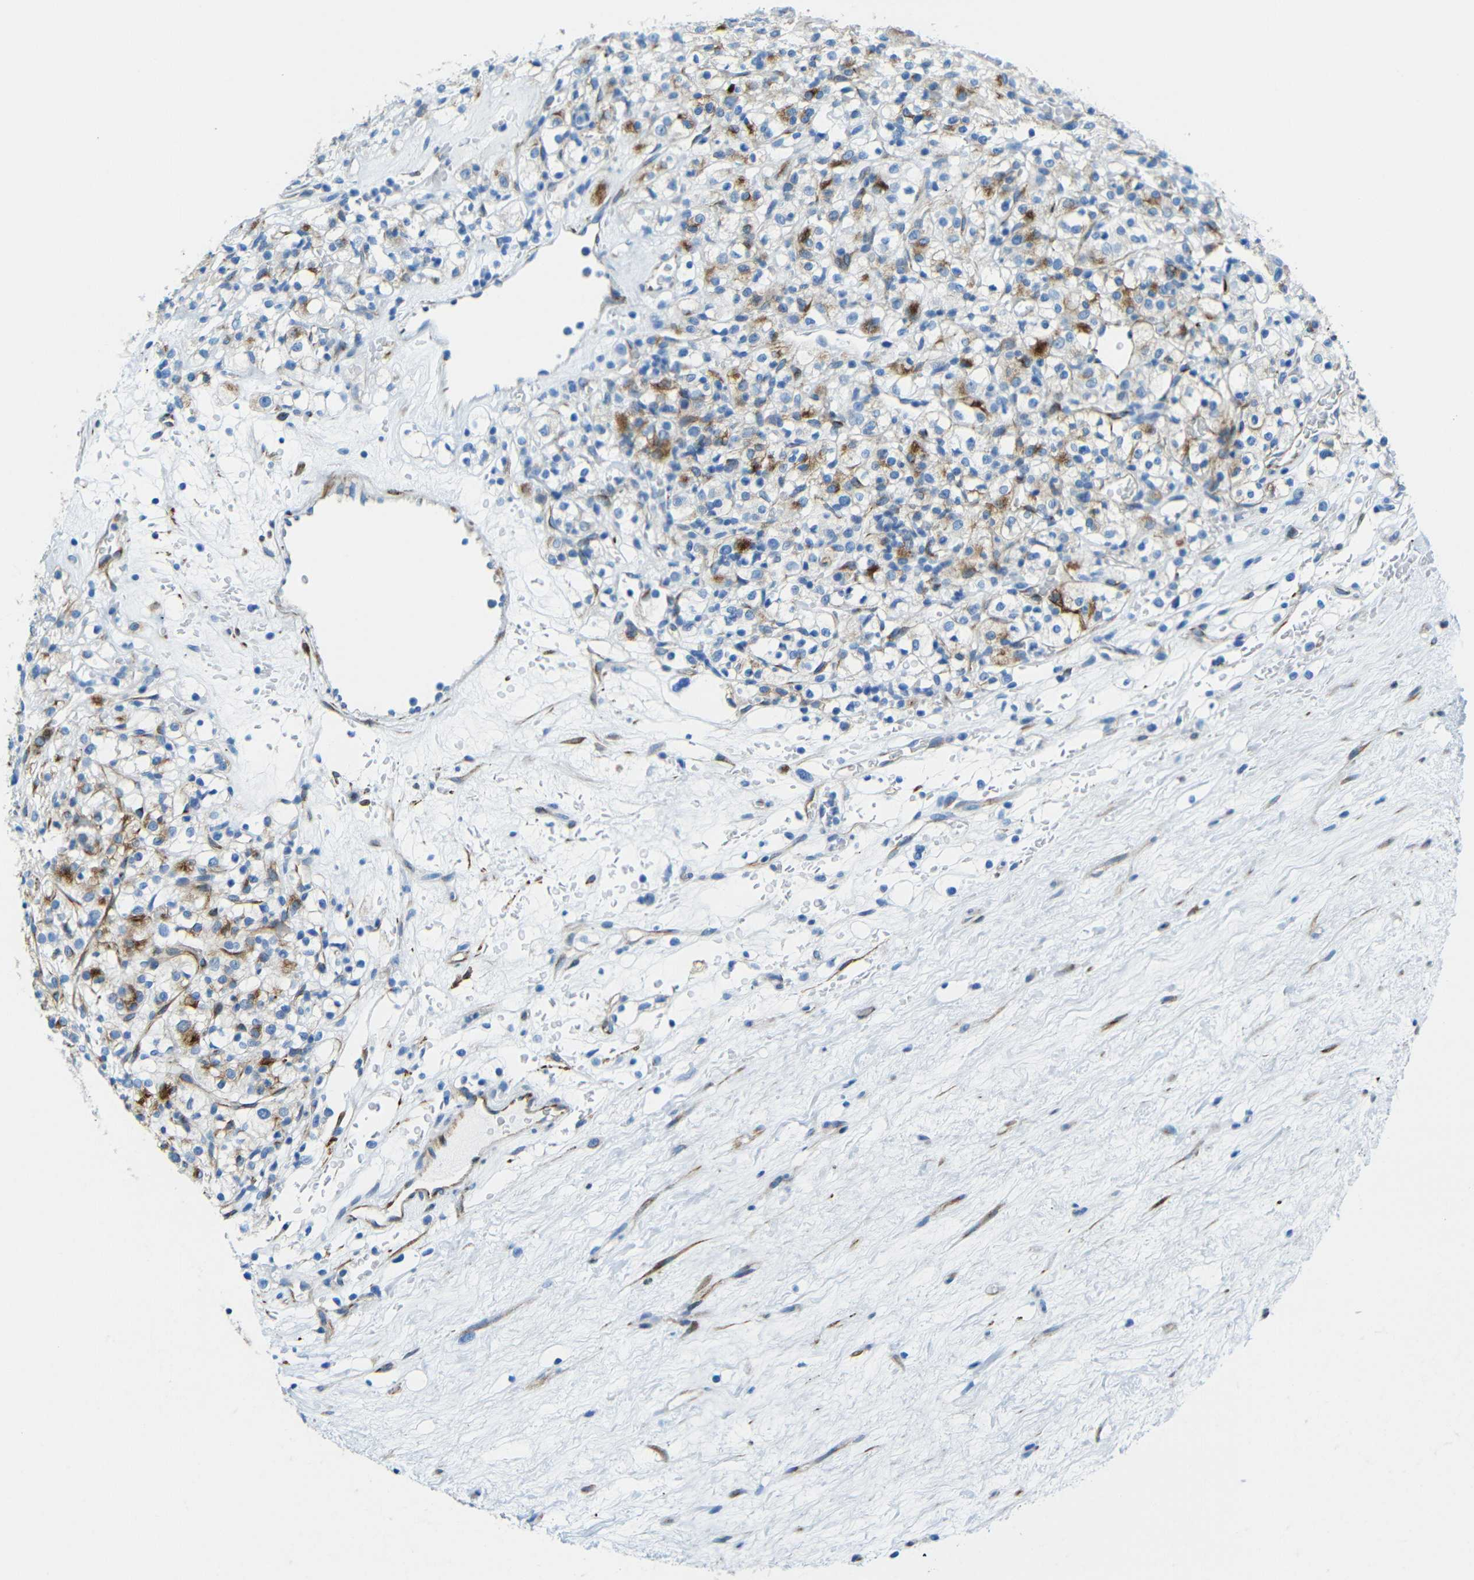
{"staining": {"intensity": "moderate", "quantity": "<25%", "location": "cytoplasmic/membranous"}, "tissue": "renal cancer", "cell_type": "Tumor cells", "image_type": "cancer", "snomed": [{"axis": "morphology", "description": "Normal tissue, NOS"}, {"axis": "morphology", "description": "Adenocarcinoma, NOS"}, {"axis": "topography", "description": "Kidney"}], "caption": "Moderate cytoplasmic/membranous protein staining is identified in about <25% of tumor cells in renal cancer.", "gene": "TUBB4B", "patient": {"sex": "female", "age": 72}}